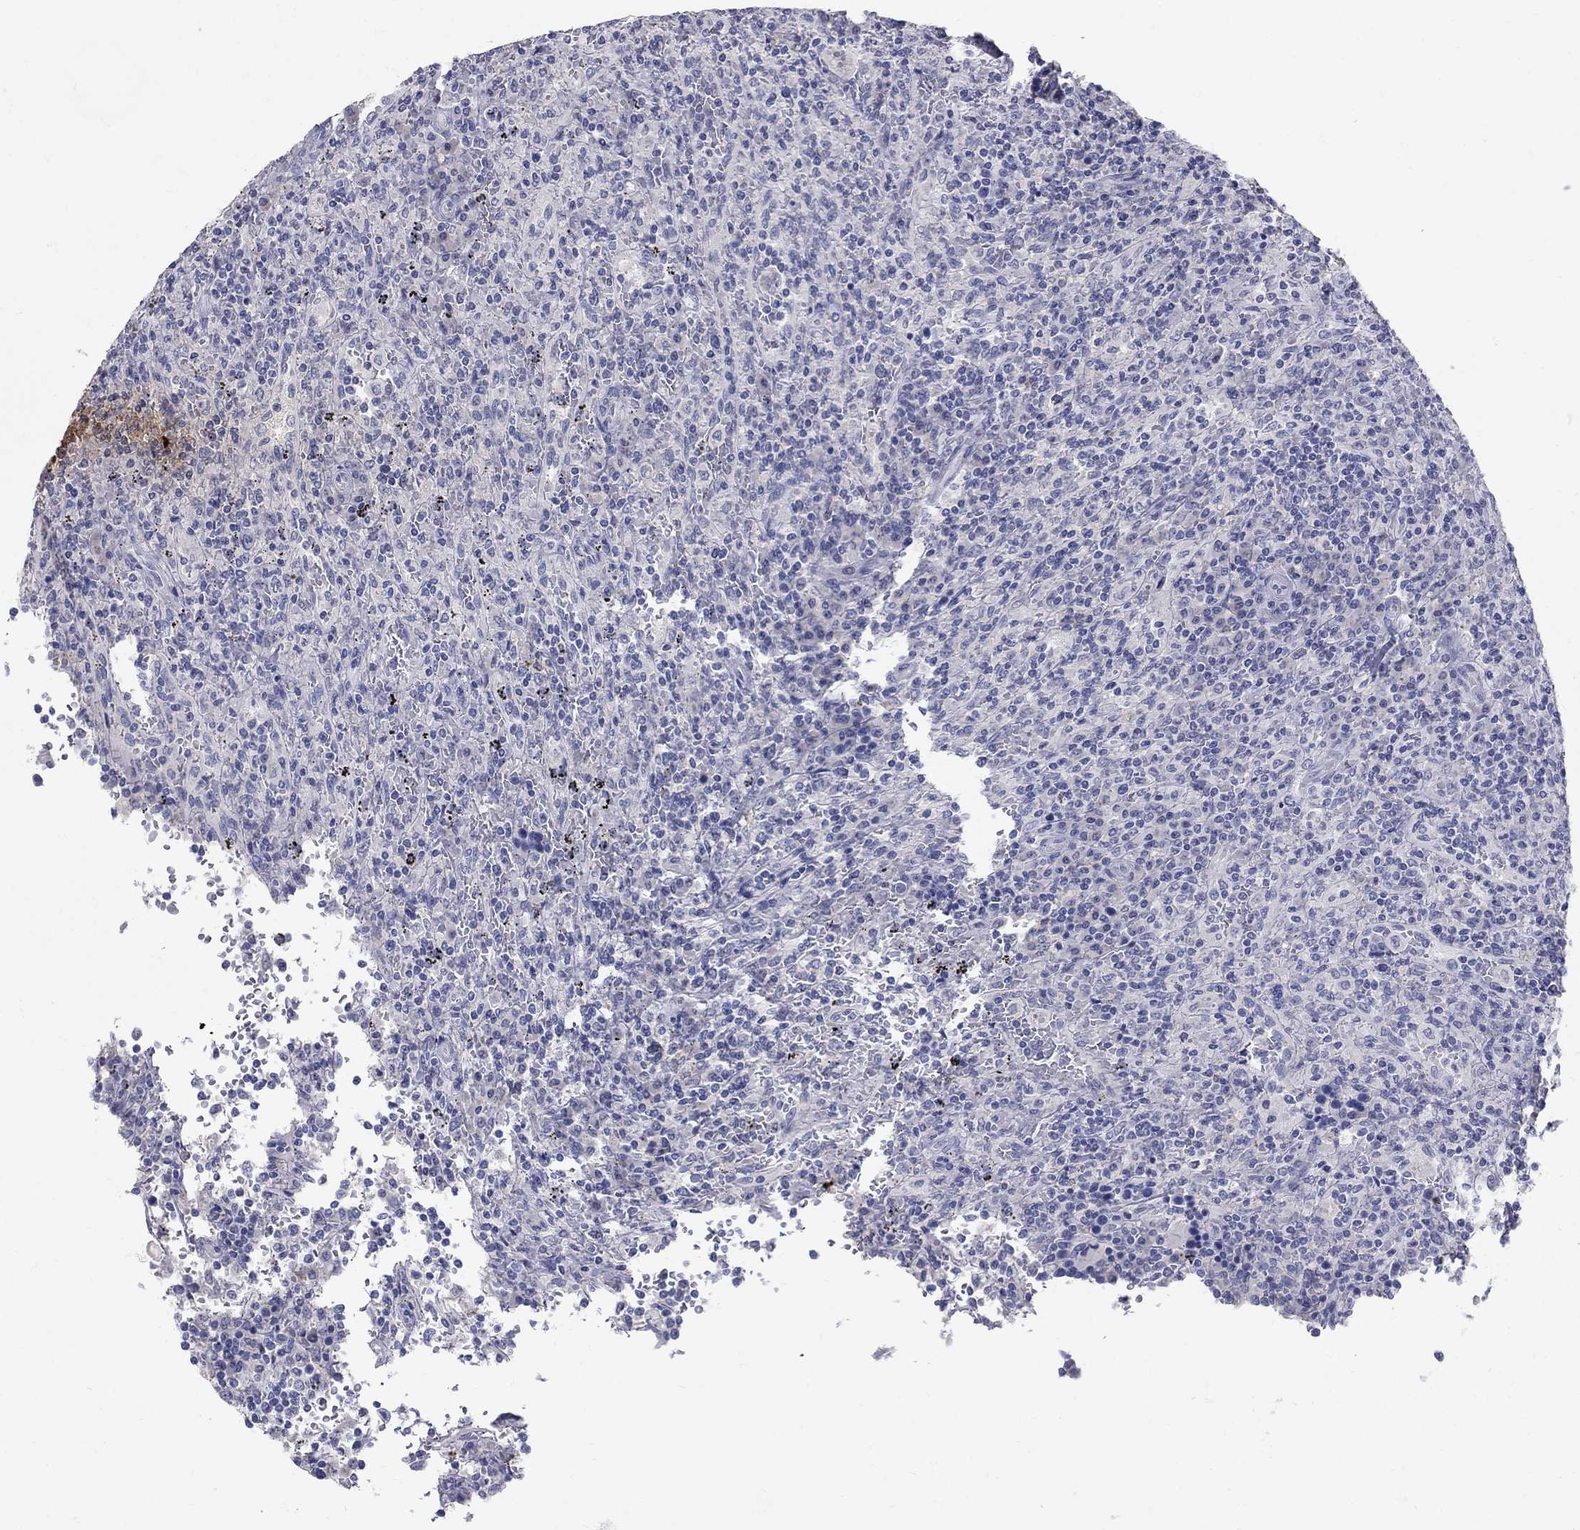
{"staining": {"intensity": "negative", "quantity": "none", "location": "none"}, "tissue": "lymphoma", "cell_type": "Tumor cells", "image_type": "cancer", "snomed": [{"axis": "morphology", "description": "Malignant lymphoma, non-Hodgkin's type, Low grade"}, {"axis": "topography", "description": "Spleen"}], "caption": "Immunohistochemistry (IHC) histopathology image of human low-grade malignant lymphoma, non-Hodgkin's type stained for a protein (brown), which shows no staining in tumor cells.", "gene": "TP53TG5", "patient": {"sex": "male", "age": 62}}